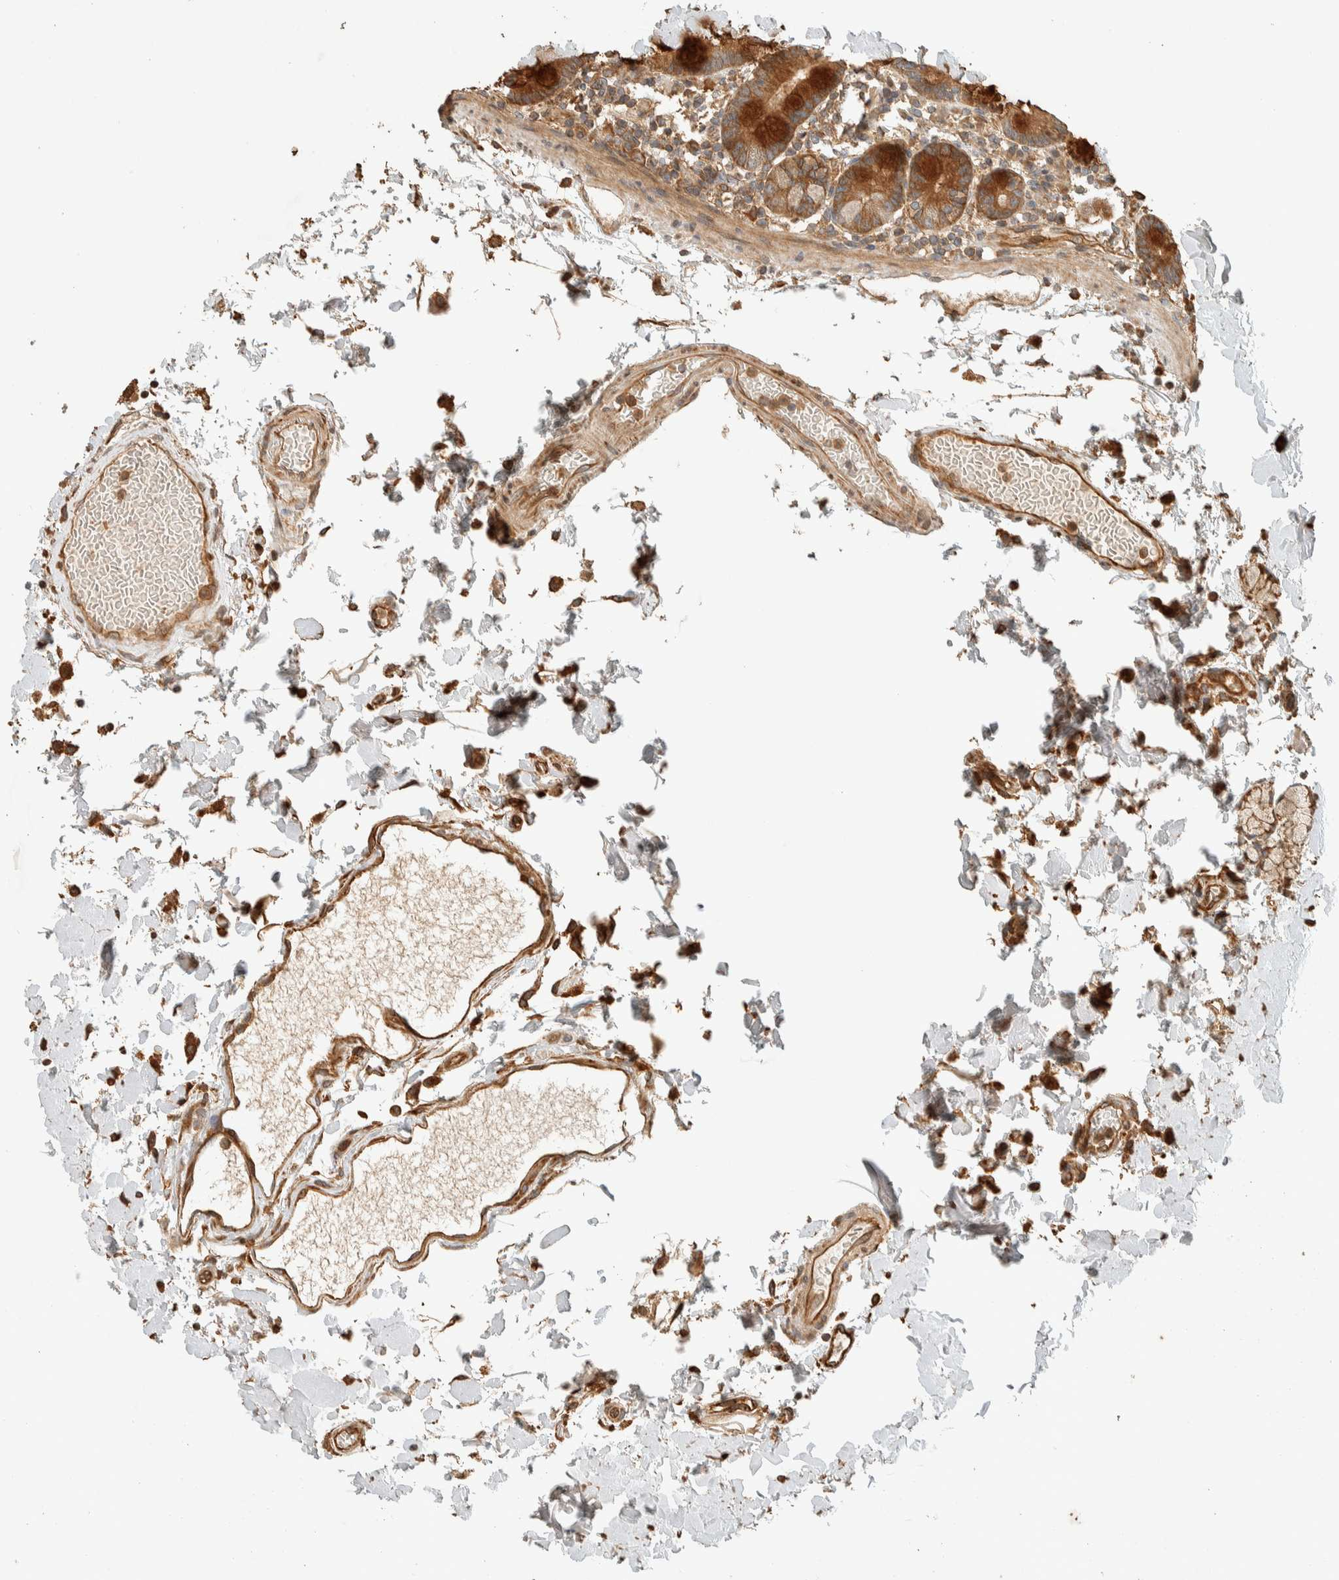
{"staining": {"intensity": "strong", "quantity": ">75%", "location": "cytoplasmic/membranous"}, "tissue": "duodenum", "cell_type": "Glandular cells", "image_type": "normal", "snomed": [{"axis": "morphology", "description": "Normal tissue, NOS"}, {"axis": "topography", "description": "Small intestine, NOS"}], "caption": "A micrograph of duodenum stained for a protein exhibits strong cytoplasmic/membranous brown staining in glandular cells. The staining was performed using DAB (3,3'-diaminobenzidine), with brown indicating positive protein expression. Nuclei are stained blue with hematoxylin.", "gene": "EXOC7", "patient": {"sex": "female", "age": 71}}